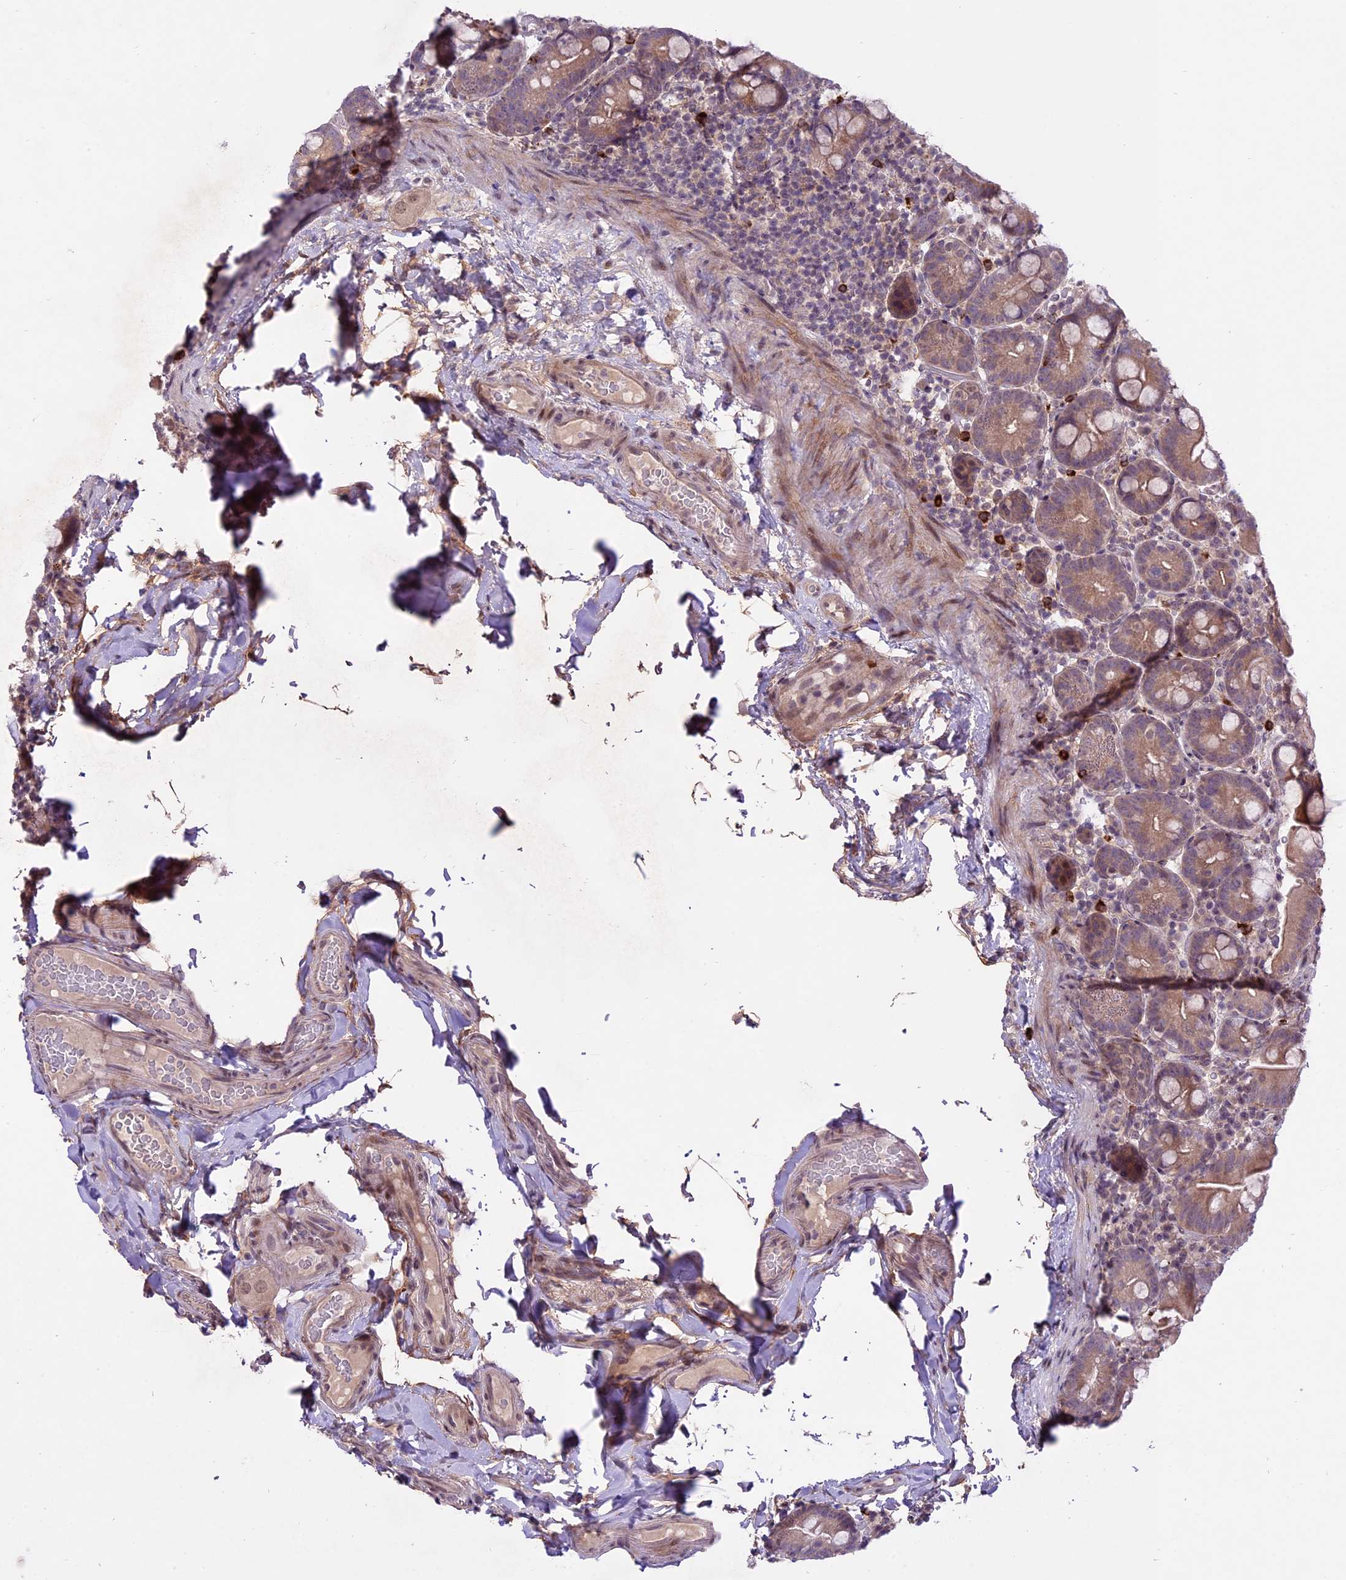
{"staining": {"intensity": "moderate", "quantity": ">75%", "location": "cytoplasmic/membranous"}, "tissue": "small intestine", "cell_type": "Glandular cells", "image_type": "normal", "snomed": [{"axis": "morphology", "description": "Normal tissue, NOS"}, {"axis": "topography", "description": "Small intestine"}], "caption": "Small intestine stained with a brown dye reveals moderate cytoplasmic/membranous positive expression in approximately >75% of glandular cells.", "gene": "SPRED1", "patient": {"sex": "female", "age": 68}}